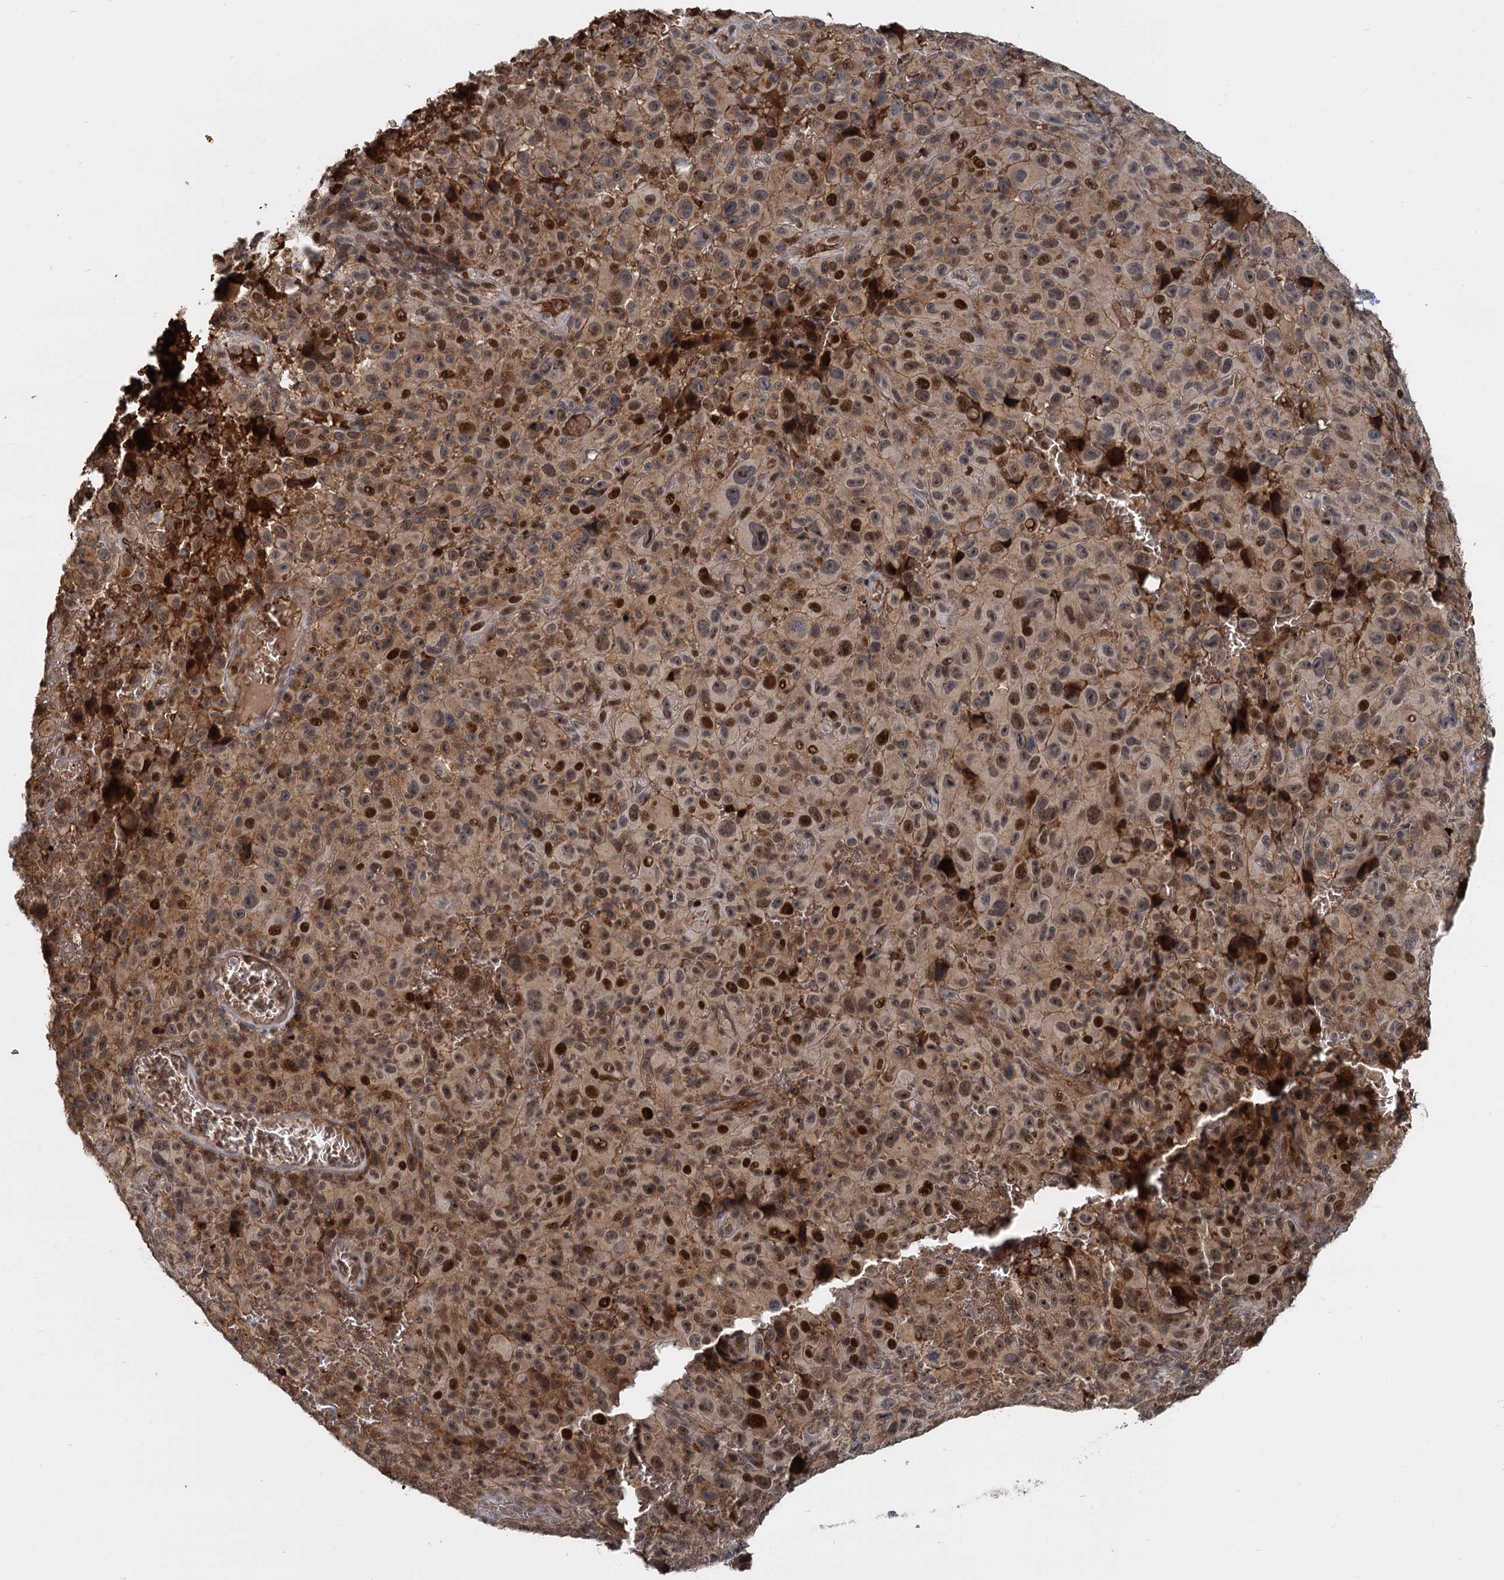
{"staining": {"intensity": "moderate", "quantity": ">75%", "location": "cytoplasmic/membranous,nuclear"}, "tissue": "melanoma", "cell_type": "Tumor cells", "image_type": "cancer", "snomed": [{"axis": "morphology", "description": "Malignant melanoma, NOS"}, {"axis": "topography", "description": "Skin"}], "caption": "This is an image of IHC staining of melanoma, which shows moderate expression in the cytoplasmic/membranous and nuclear of tumor cells.", "gene": "FANCI", "patient": {"sex": "female", "age": 82}}